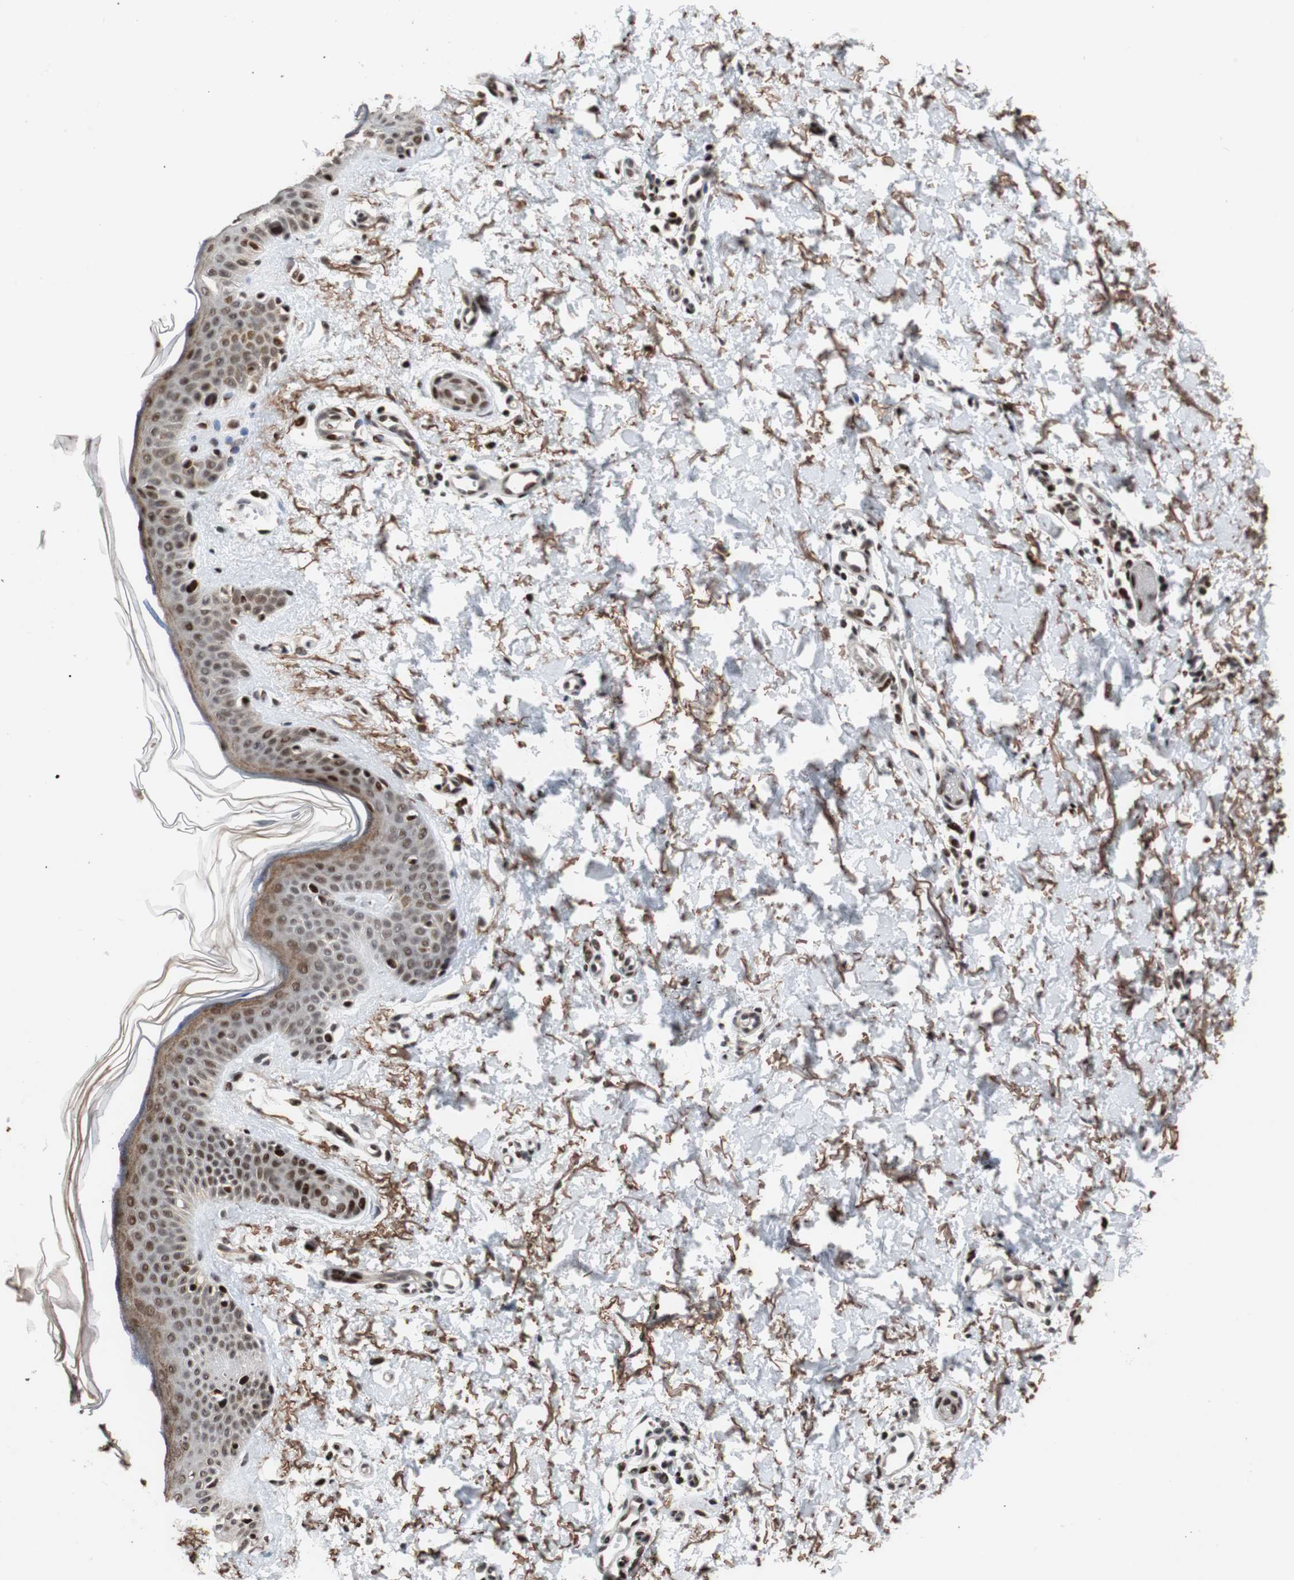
{"staining": {"intensity": "strong", "quantity": ">75%", "location": "nuclear"}, "tissue": "skin", "cell_type": "Fibroblasts", "image_type": "normal", "snomed": [{"axis": "morphology", "description": "Normal tissue, NOS"}, {"axis": "topography", "description": "Skin"}], "caption": "DAB (3,3'-diaminobenzidine) immunohistochemical staining of normal skin shows strong nuclear protein expression in about >75% of fibroblasts. The staining was performed using DAB, with brown indicating positive protein expression. Nuclei are stained blue with hematoxylin.", "gene": "NBL1", "patient": {"sex": "female", "age": 56}}